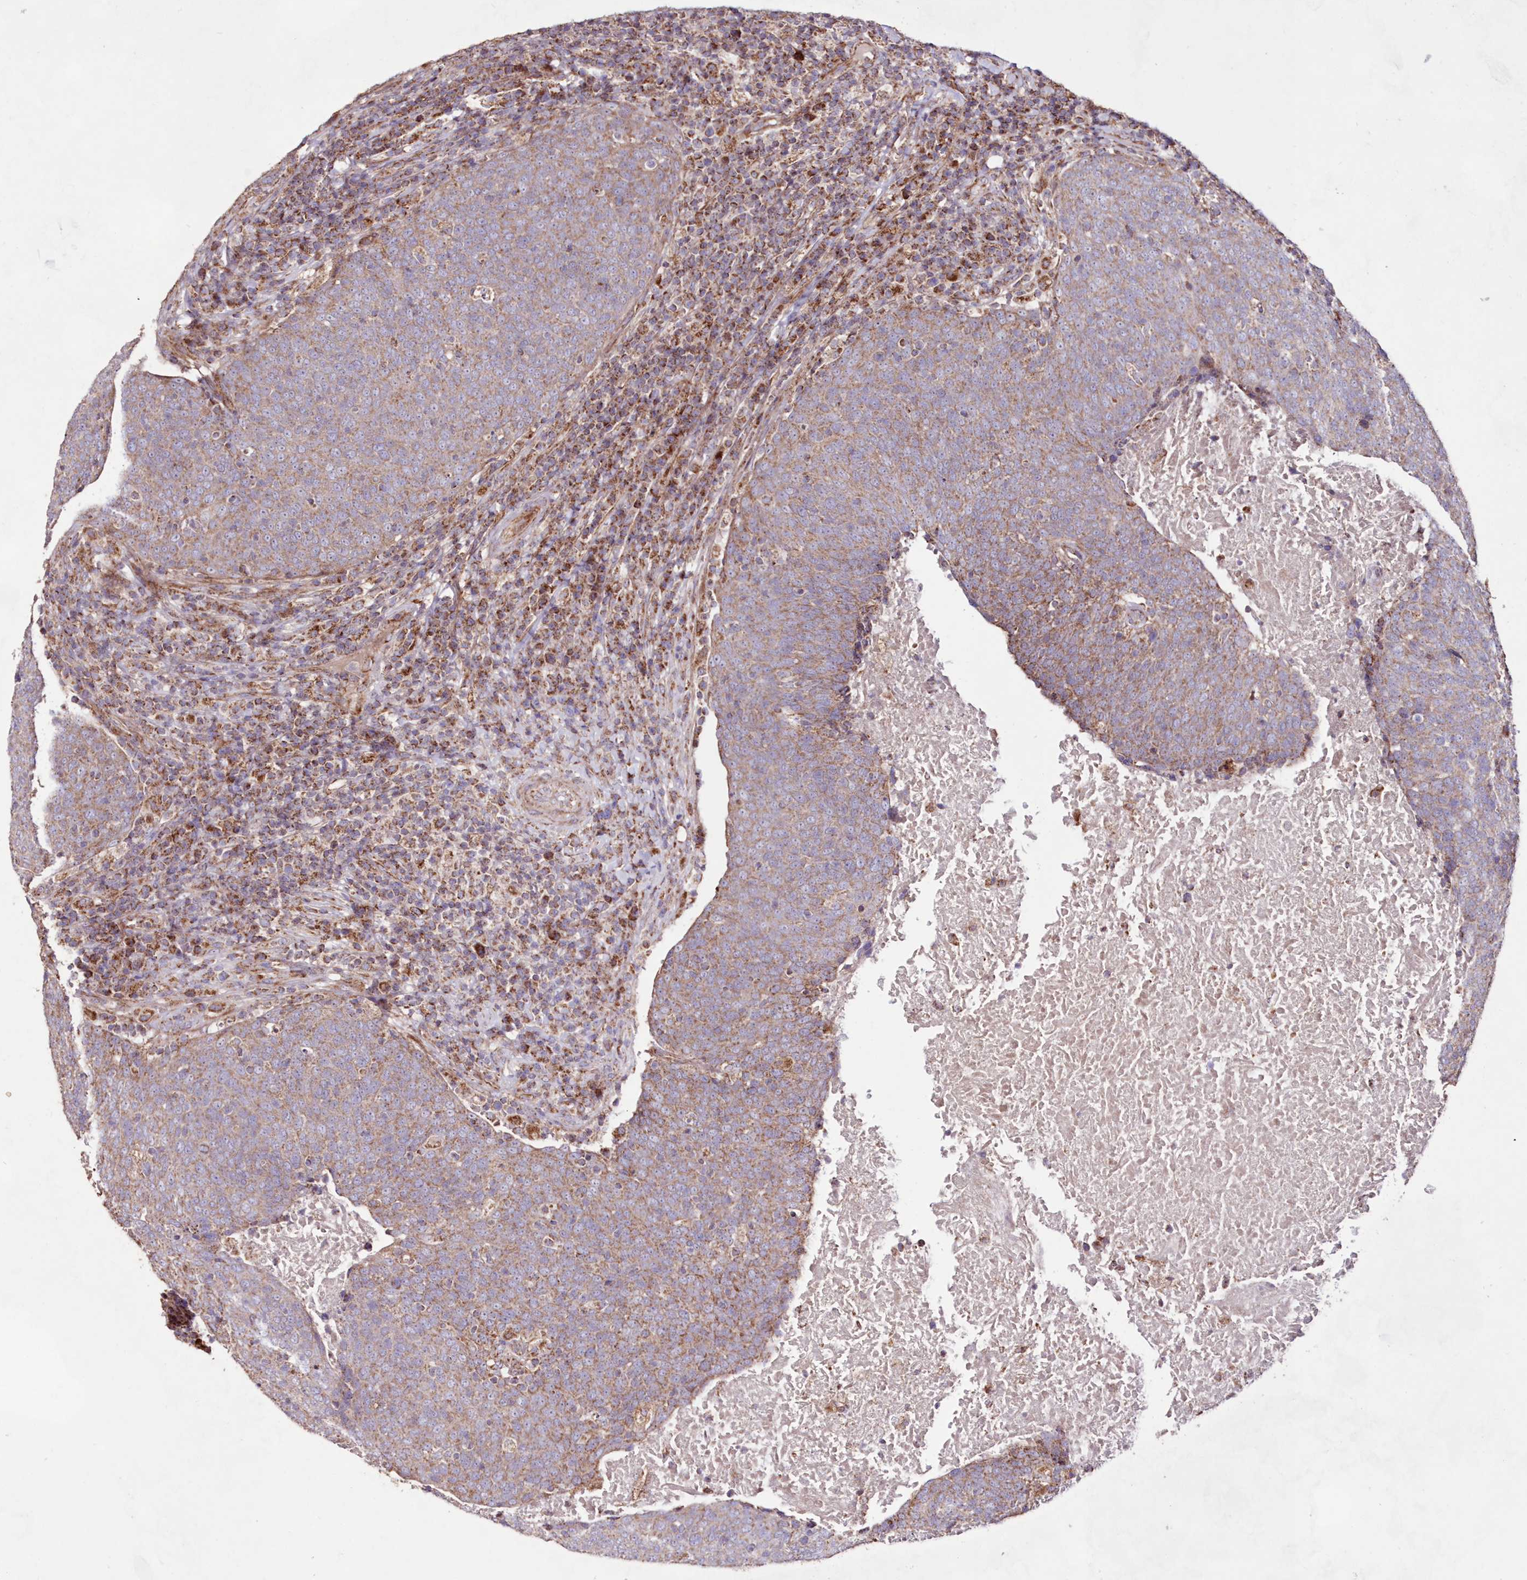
{"staining": {"intensity": "moderate", "quantity": "25%-75%", "location": "cytoplasmic/membranous"}, "tissue": "head and neck cancer", "cell_type": "Tumor cells", "image_type": "cancer", "snomed": [{"axis": "morphology", "description": "Squamous cell carcinoma, NOS"}, {"axis": "morphology", "description": "Squamous cell carcinoma, metastatic, NOS"}, {"axis": "topography", "description": "Lymph node"}, {"axis": "topography", "description": "Head-Neck"}], "caption": "This is a photomicrograph of IHC staining of head and neck squamous cell carcinoma, which shows moderate positivity in the cytoplasmic/membranous of tumor cells.", "gene": "HADHB", "patient": {"sex": "male", "age": 62}}